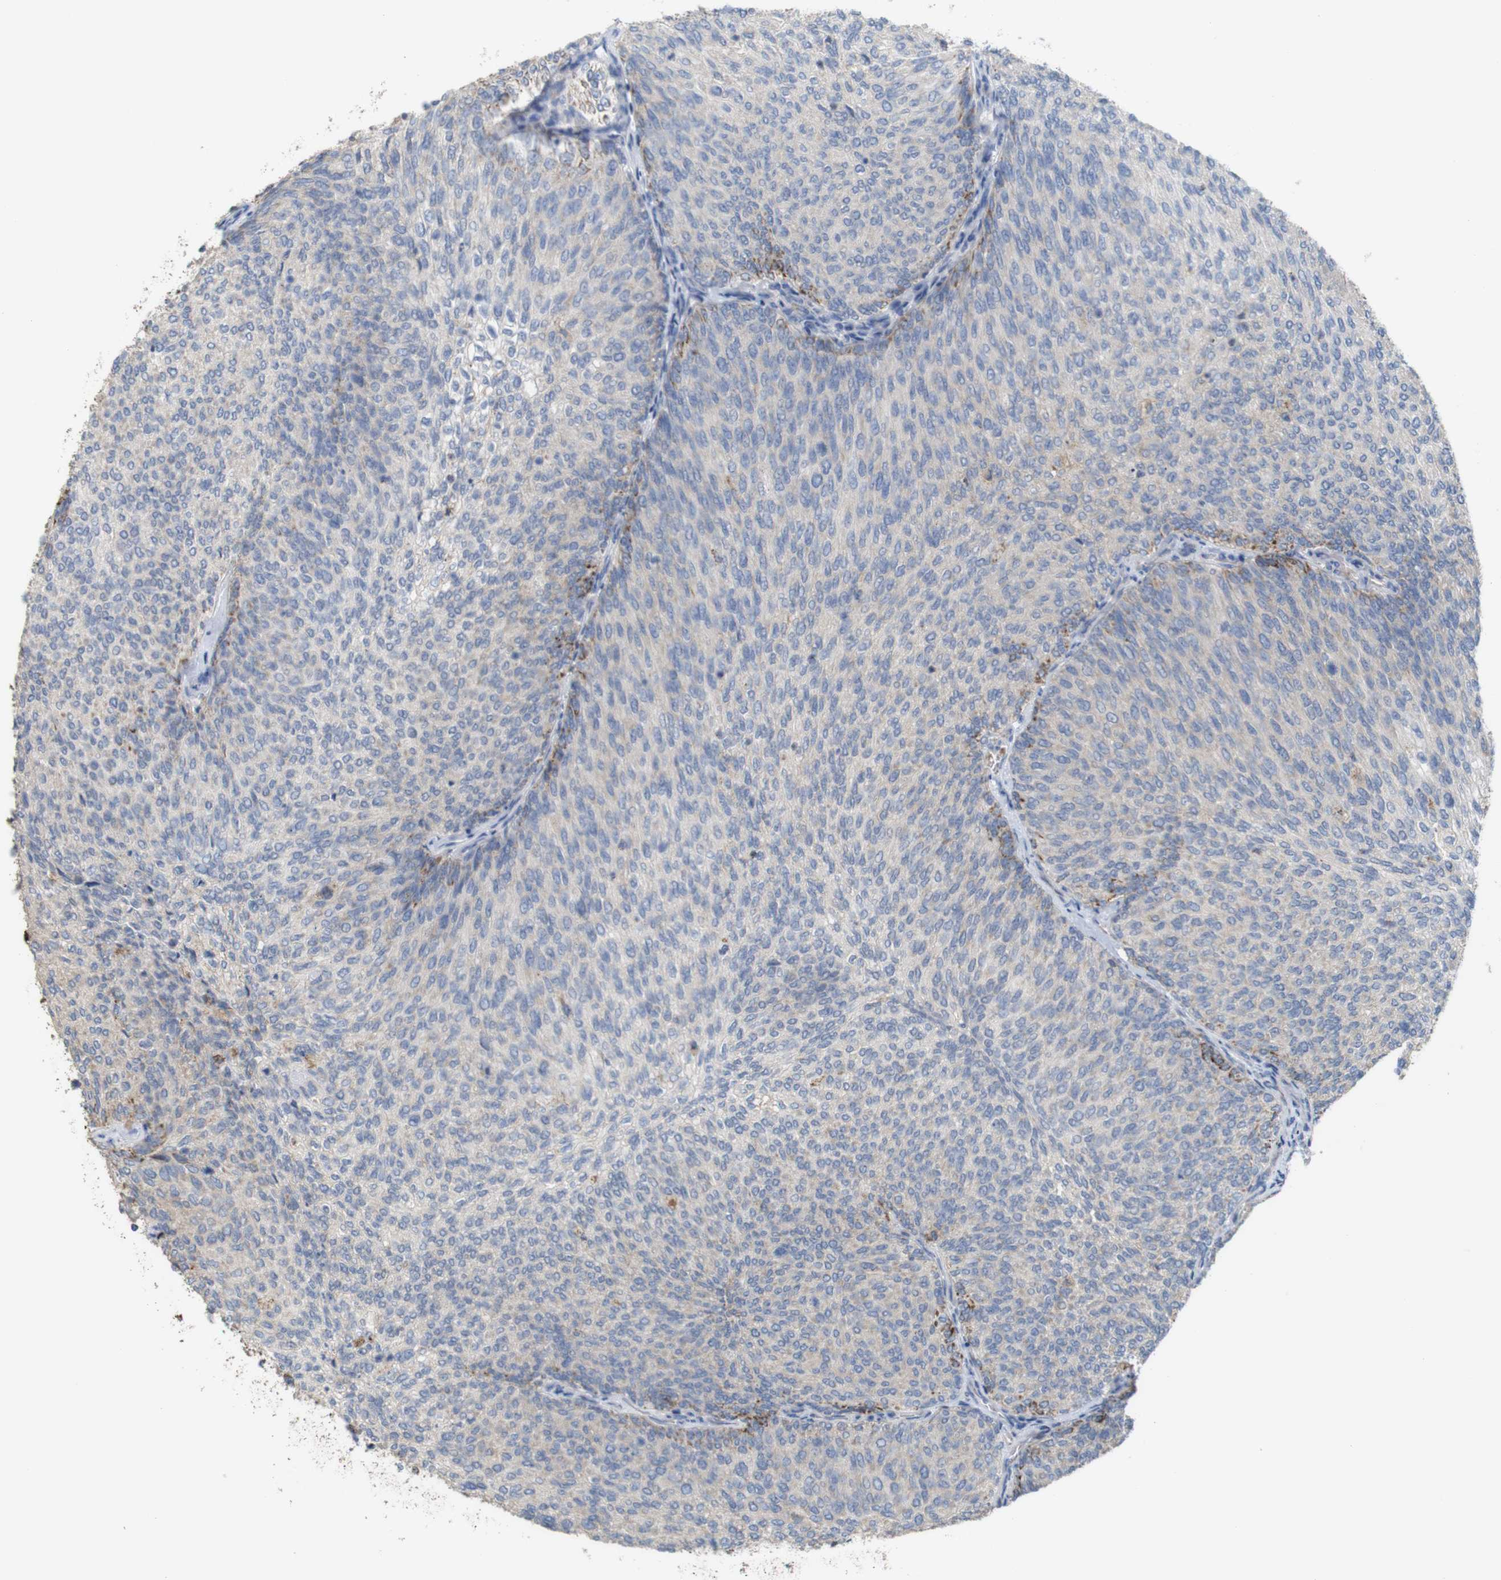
{"staining": {"intensity": "weak", "quantity": "25%-75%", "location": "cytoplasmic/membranous"}, "tissue": "urothelial cancer", "cell_type": "Tumor cells", "image_type": "cancer", "snomed": [{"axis": "morphology", "description": "Urothelial carcinoma, Low grade"}, {"axis": "topography", "description": "Urinary bladder"}], "caption": "This image reveals IHC staining of urothelial cancer, with low weak cytoplasmic/membranous positivity in approximately 25%-75% of tumor cells.", "gene": "PTPRR", "patient": {"sex": "female", "age": 79}}